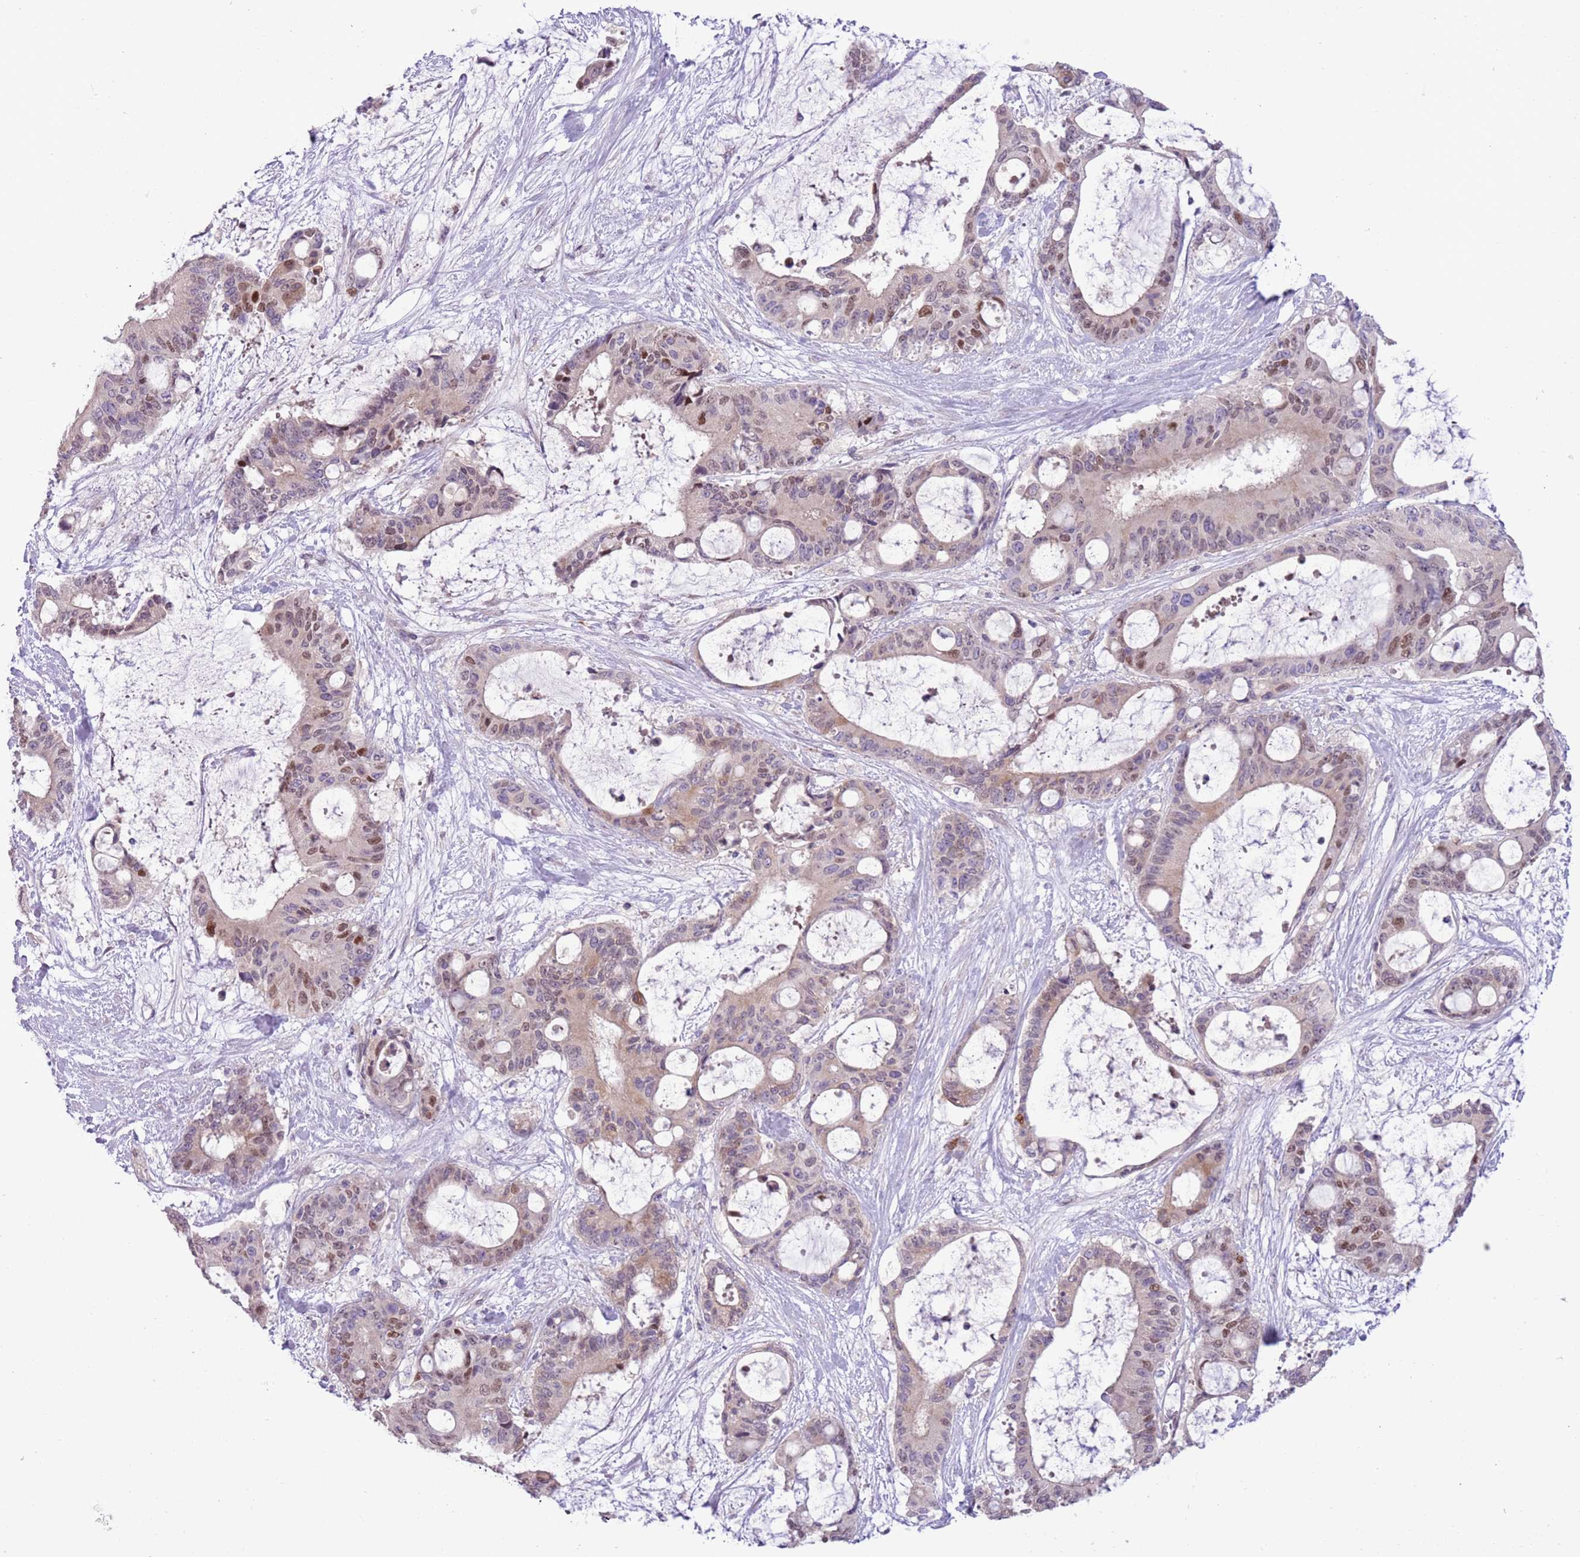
{"staining": {"intensity": "moderate", "quantity": "<25%", "location": "nuclear"}, "tissue": "liver cancer", "cell_type": "Tumor cells", "image_type": "cancer", "snomed": [{"axis": "morphology", "description": "Normal tissue, NOS"}, {"axis": "morphology", "description": "Cholangiocarcinoma"}, {"axis": "topography", "description": "Liver"}, {"axis": "topography", "description": "Peripheral nerve tissue"}], "caption": "A micrograph showing moderate nuclear staining in about <25% of tumor cells in cholangiocarcinoma (liver), as visualized by brown immunohistochemical staining.", "gene": "CCND2", "patient": {"sex": "female", "age": 73}}